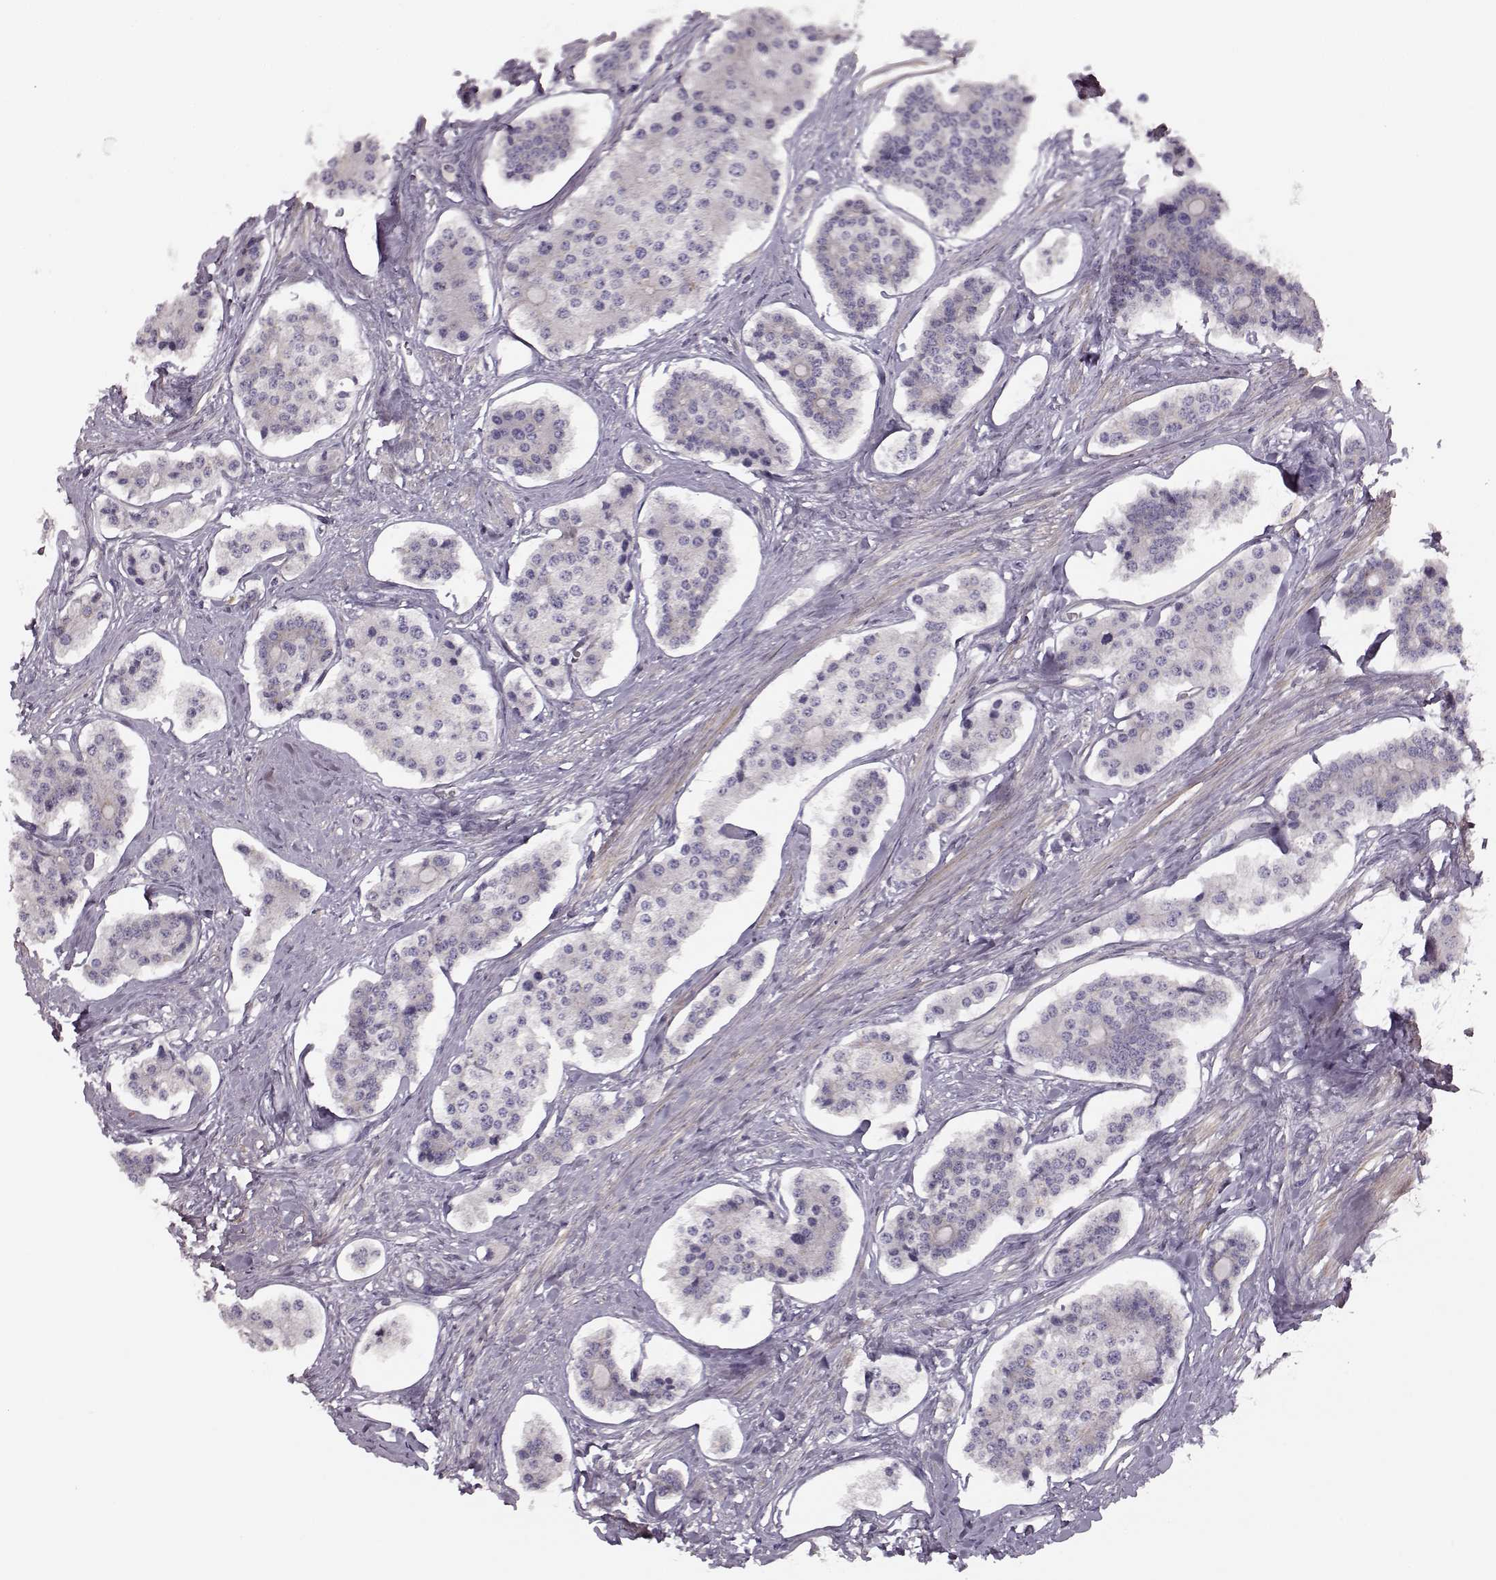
{"staining": {"intensity": "negative", "quantity": "none", "location": "none"}, "tissue": "carcinoid", "cell_type": "Tumor cells", "image_type": "cancer", "snomed": [{"axis": "morphology", "description": "Carcinoid, malignant, NOS"}, {"axis": "topography", "description": "Small intestine"}], "caption": "There is no significant staining in tumor cells of carcinoid.", "gene": "MTR", "patient": {"sex": "female", "age": 65}}